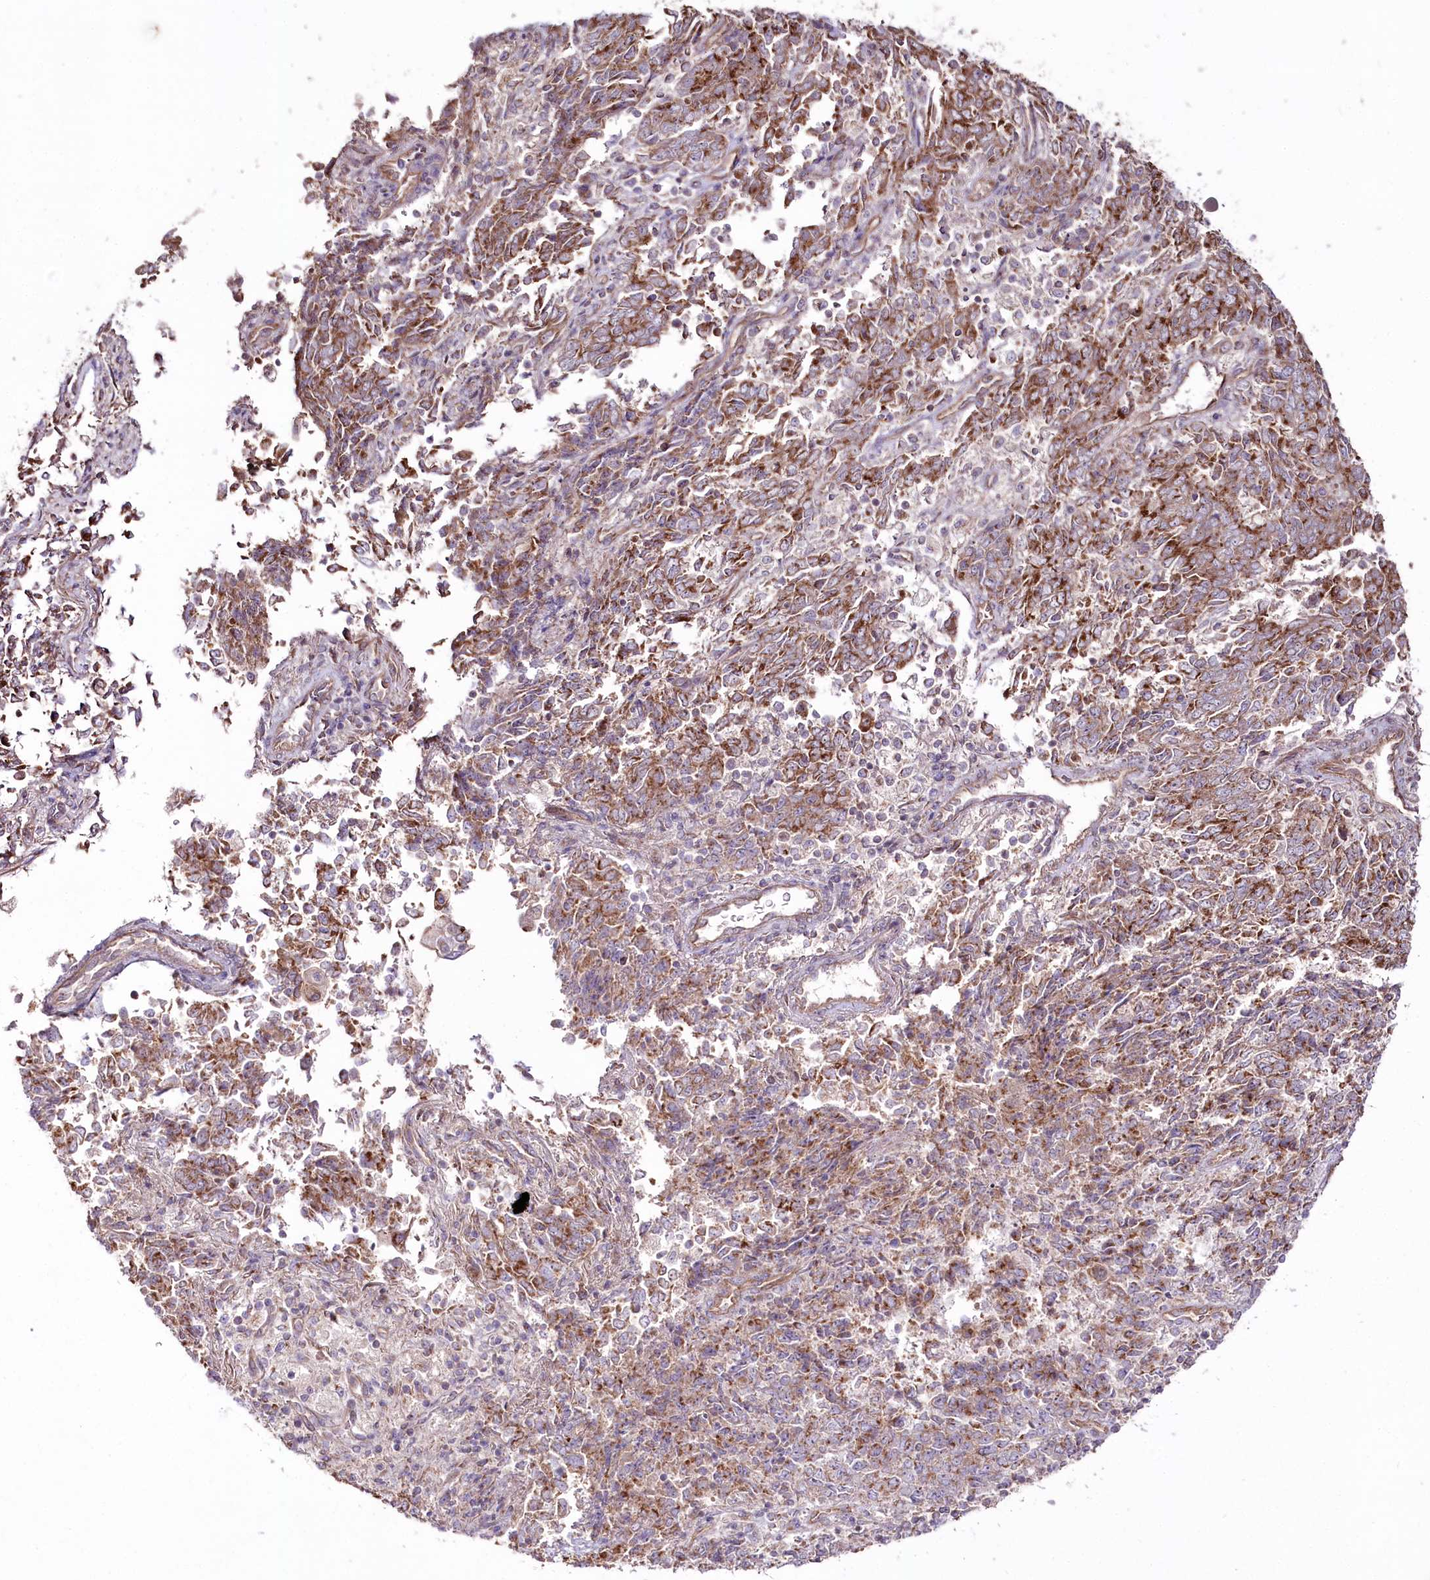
{"staining": {"intensity": "moderate", "quantity": ">75%", "location": "cytoplasmic/membranous"}, "tissue": "endometrial cancer", "cell_type": "Tumor cells", "image_type": "cancer", "snomed": [{"axis": "morphology", "description": "Adenocarcinoma, NOS"}, {"axis": "topography", "description": "Endometrium"}], "caption": "Protein analysis of endometrial adenocarcinoma tissue shows moderate cytoplasmic/membranous positivity in about >75% of tumor cells.", "gene": "REXO2", "patient": {"sex": "female", "age": 80}}